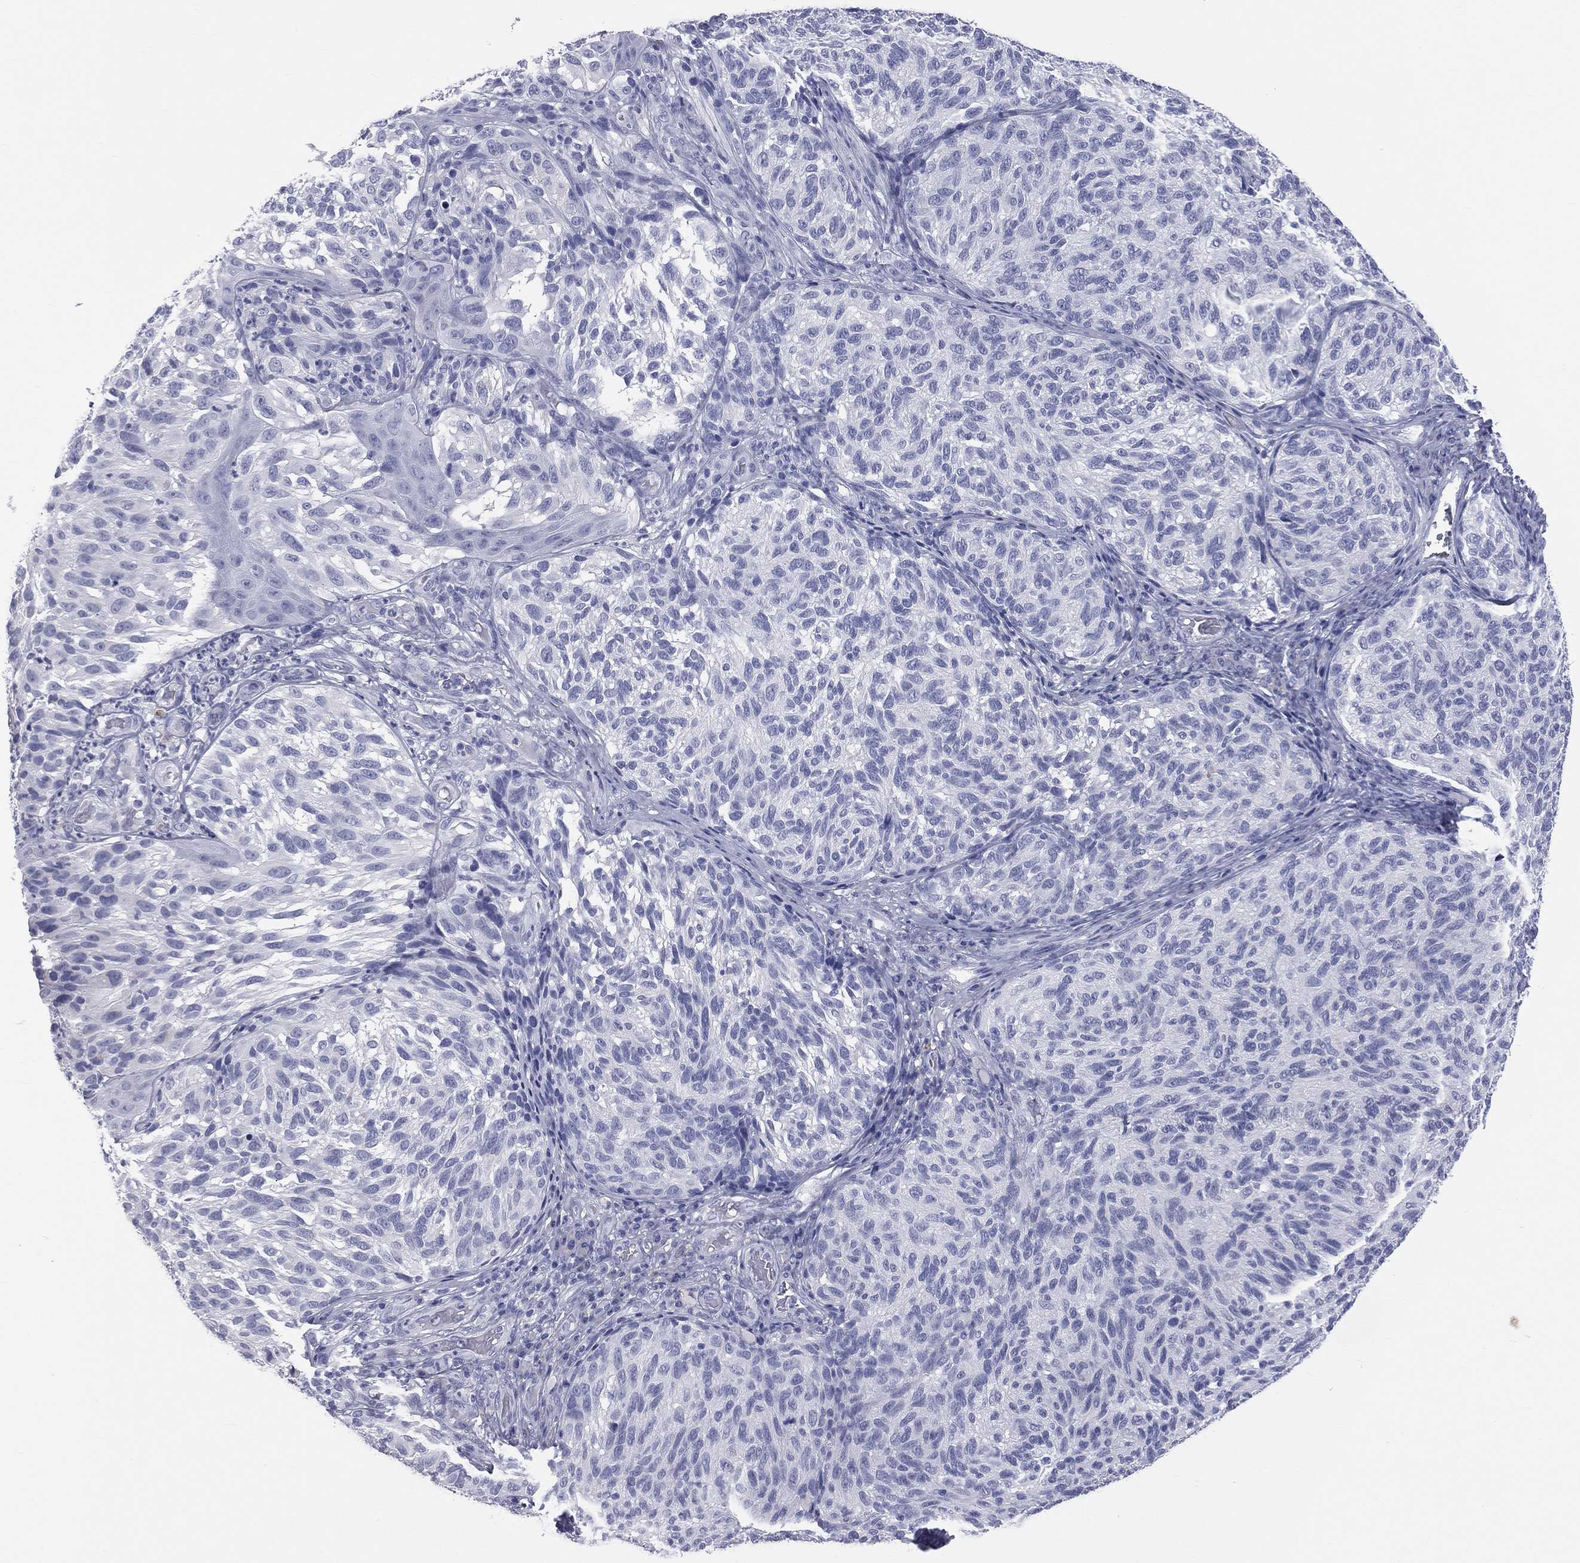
{"staining": {"intensity": "negative", "quantity": "none", "location": "none"}, "tissue": "melanoma", "cell_type": "Tumor cells", "image_type": "cancer", "snomed": [{"axis": "morphology", "description": "Malignant melanoma, NOS"}, {"axis": "topography", "description": "Skin"}], "caption": "Tumor cells show no significant expression in malignant melanoma.", "gene": "MLN", "patient": {"sex": "female", "age": 73}}